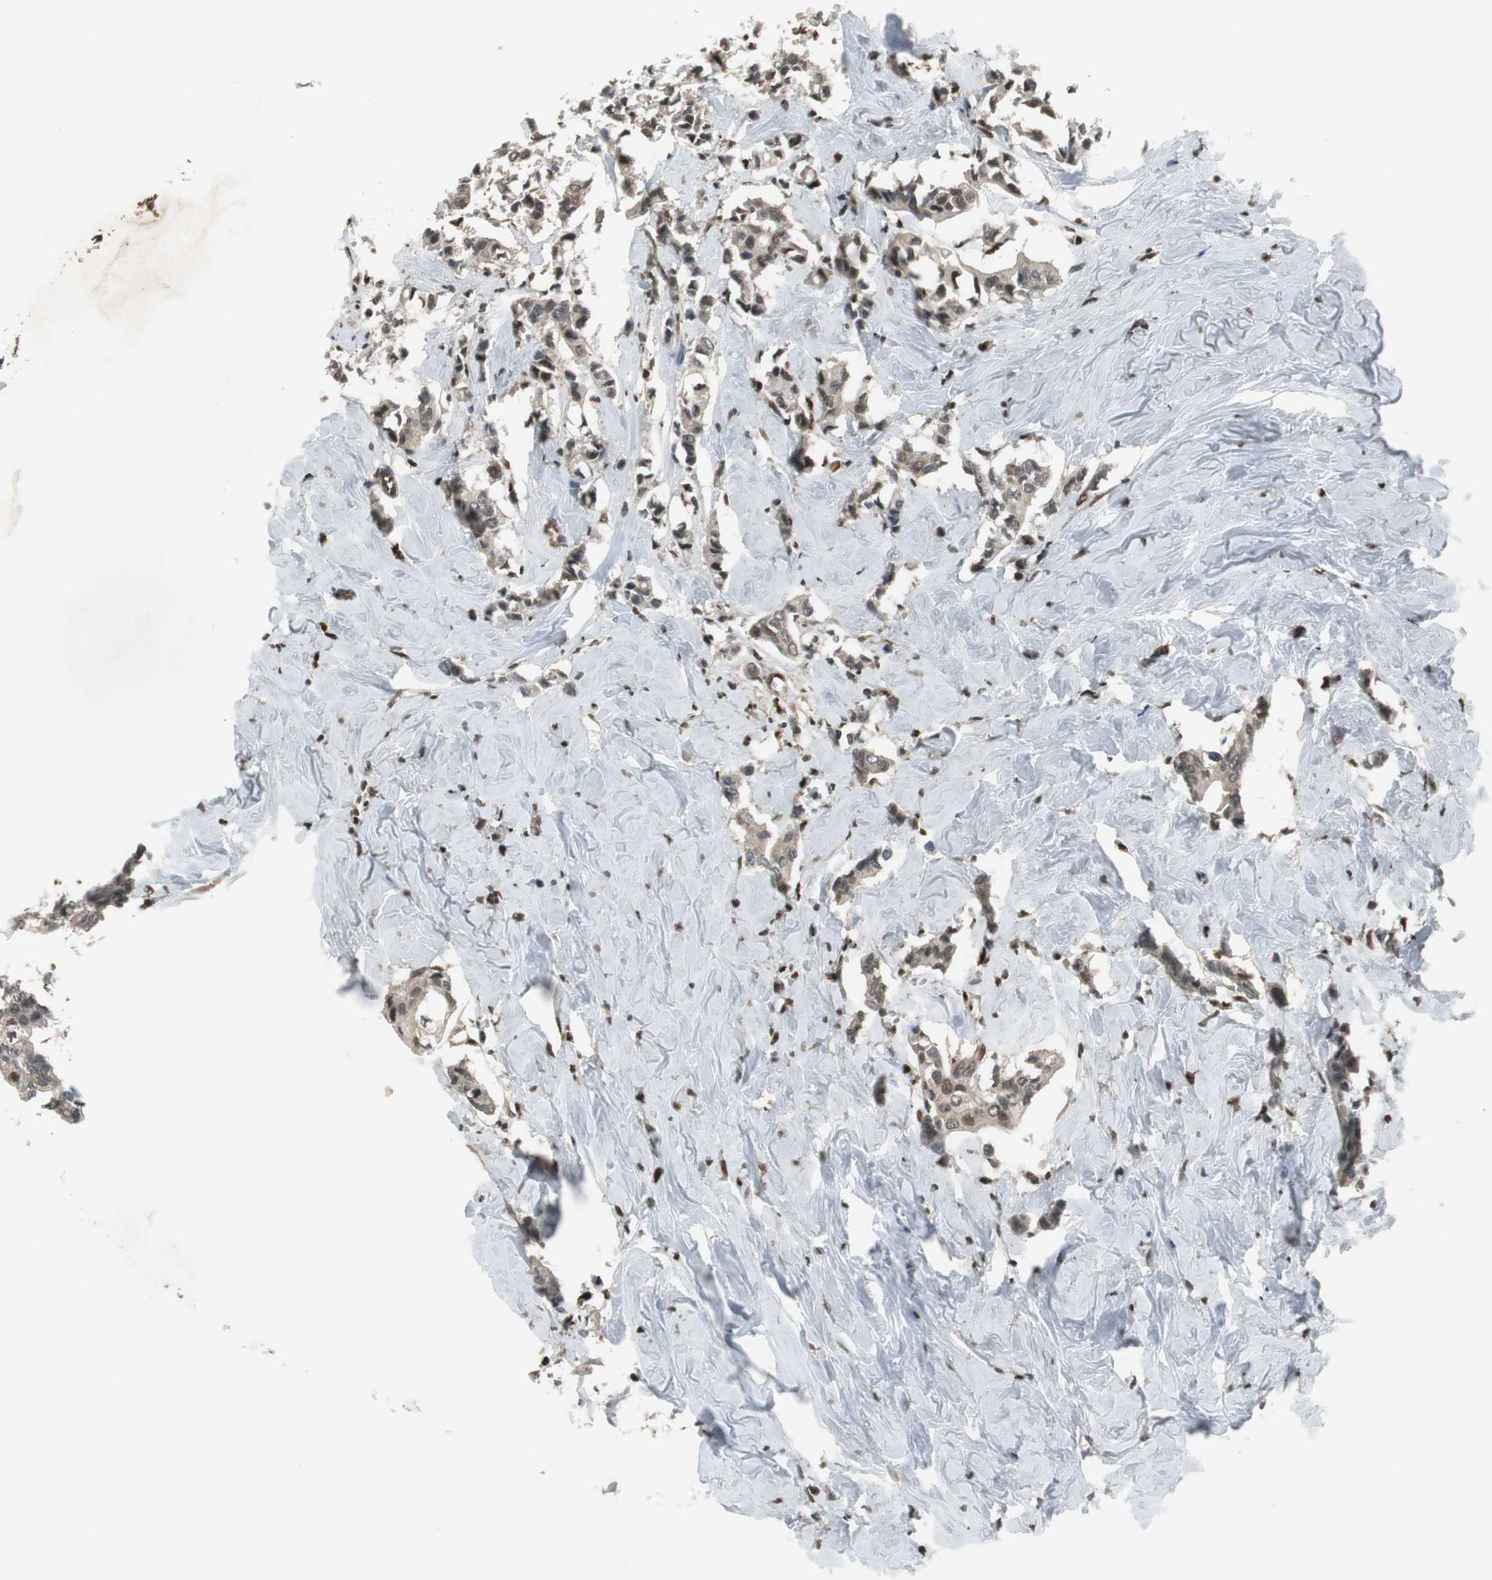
{"staining": {"intensity": "moderate", "quantity": "25%-75%", "location": "cytoplasmic/membranous"}, "tissue": "breast cancer", "cell_type": "Tumor cells", "image_type": "cancer", "snomed": [{"axis": "morphology", "description": "Duct carcinoma"}, {"axis": "topography", "description": "Breast"}], "caption": "Tumor cells show moderate cytoplasmic/membranous positivity in about 25%-75% of cells in breast cancer.", "gene": "MAFB", "patient": {"sex": "female", "age": 84}}